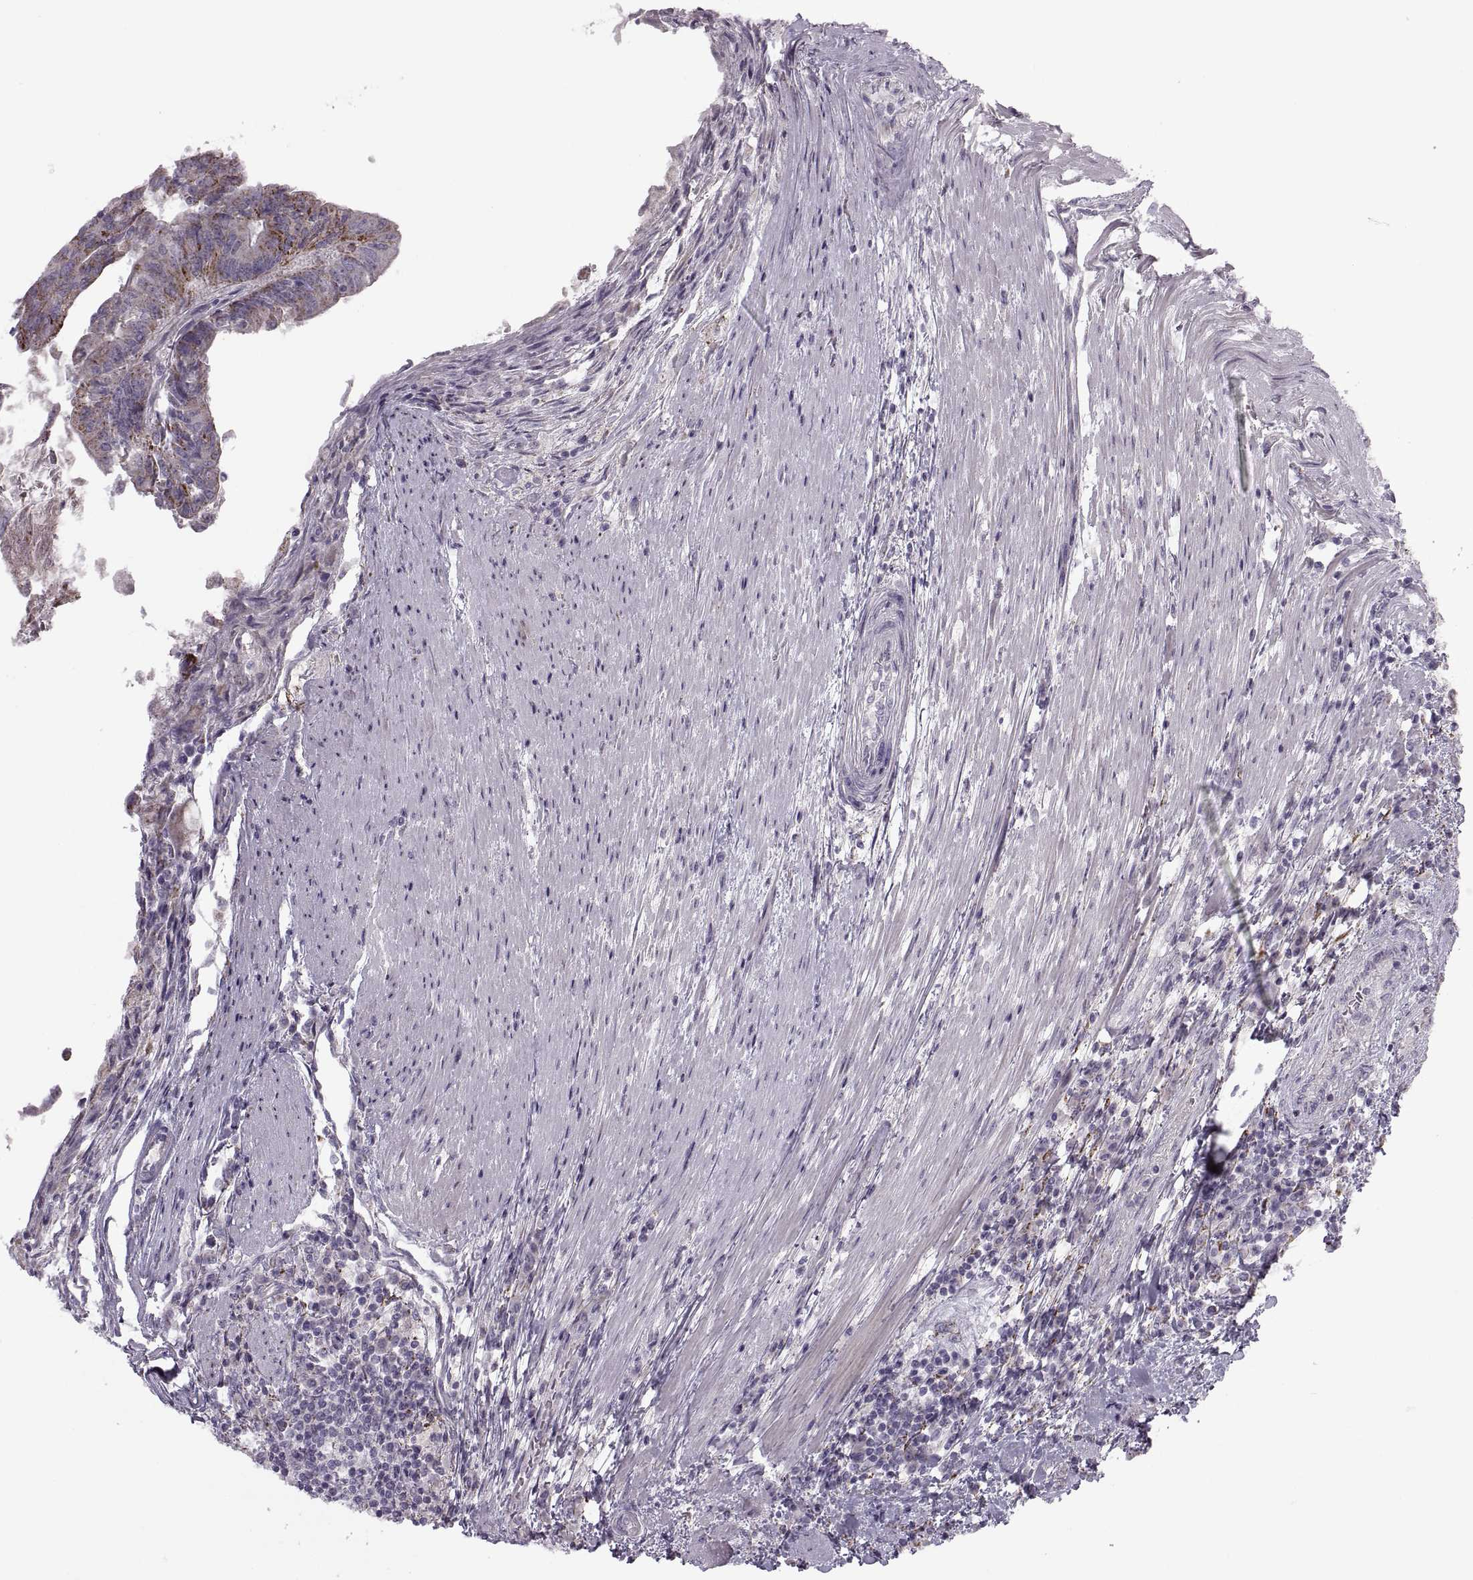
{"staining": {"intensity": "moderate", "quantity": "25%-75%", "location": "cytoplasmic/membranous"}, "tissue": "colorectal cancer", "cell_type": "Tumor cells", "image_type": "cancer", "snomed": [{"axis": "morphology", "description": "Adenocarcinoma, NOS"}, {"axis": "topography", "description": "Colon"}], "caption": "Protein expression by immunohistochemistry (IHC) displays moderate cytoplasmic/membranous staining in approximately 25%-75% of tumor cells in colorectal cancer.", "gene": "PIERCE1", "patient": {"sex": "female", "age": 70}}